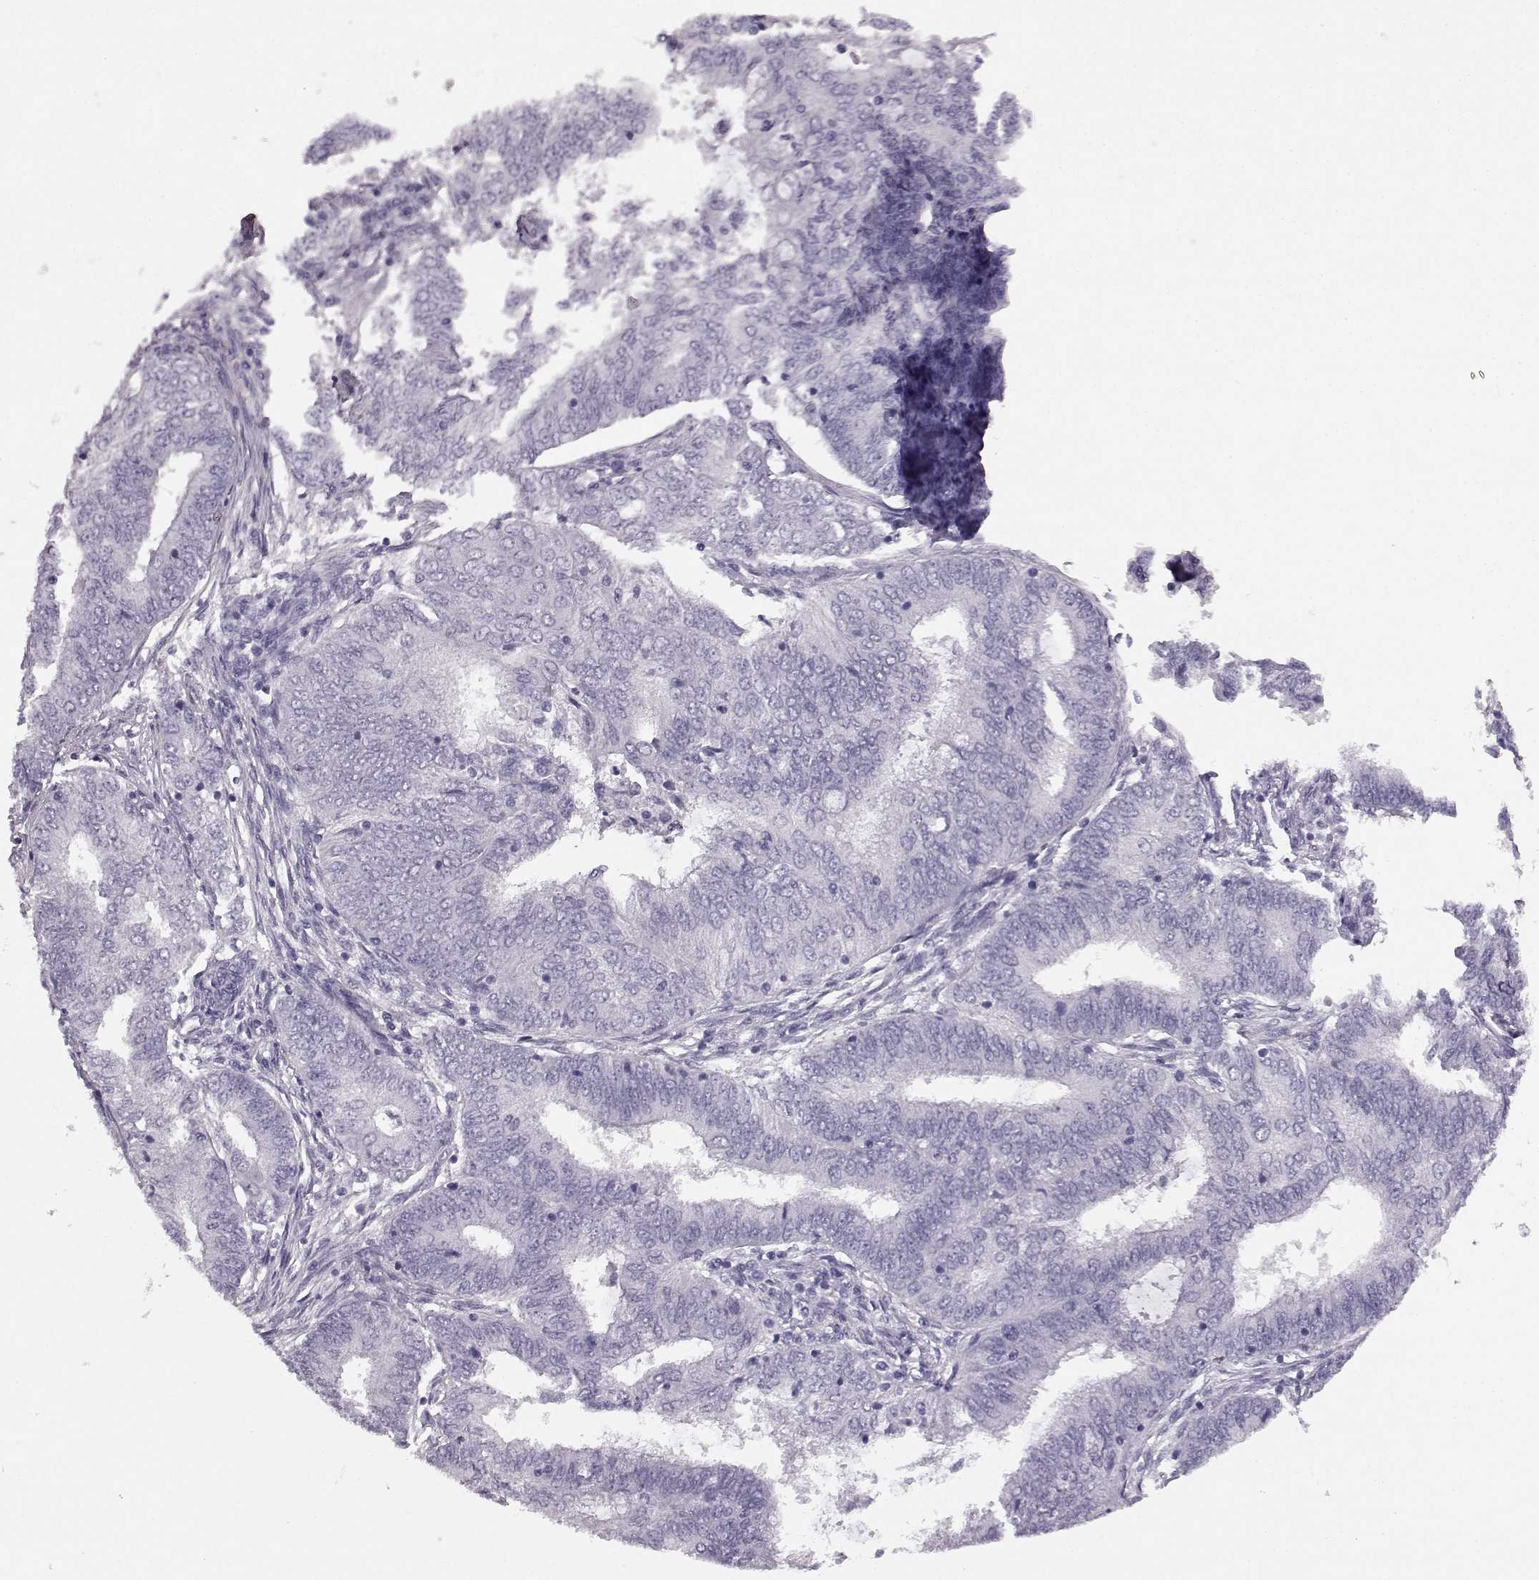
{"staining": {"intensity": "negative", "quantity": "none", "location": "none"}, "tissue": "endometrial cancer", "cell_type": "Tumor cells", "image_type": "cancer", "snomed": [{"axis": "morphology", "description": "Adenocarcinoma, NOS"}, {"axis": "topography", "description": "Endometrium"}], "caption": "DAB (3,3'-diaminobenzidine) immunohistochemical staining of human endometrial cancer (adenocarcinoma) reveals no significant positivity in tumor cells.", "gene": "AIPL1", "patient": {"sex": "female", "age": 62}}